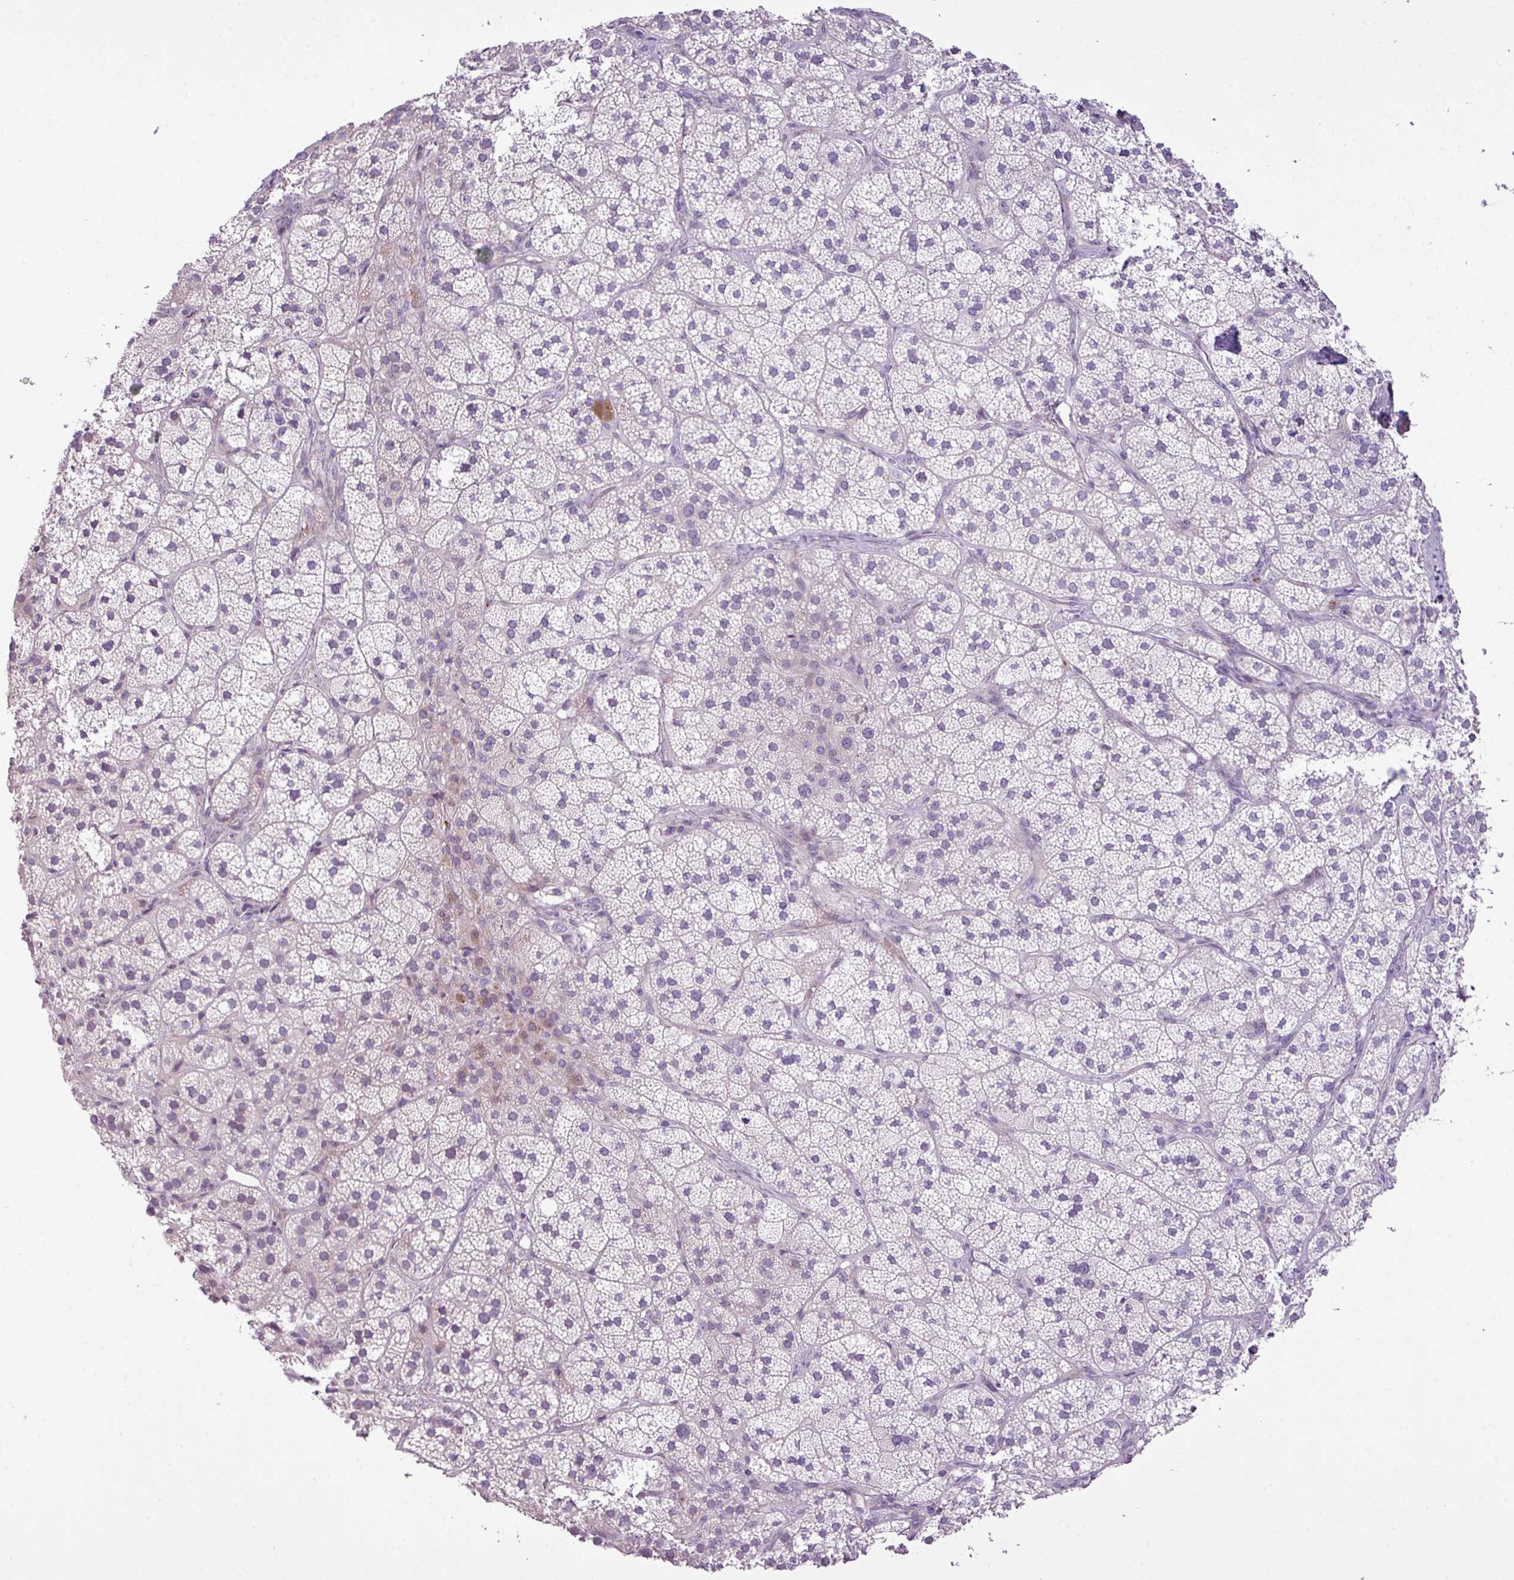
{"staining": {"intensity": "weak", "quantity": "<25%", "location": "cytoplasmic/membranous"}, "tissue": "adrenal gland", "cell_type": "Glandular cells", "image_type": "normal", "snomed": [{"axis": "morphology", "description": "Normal tissue, NOS"}, {"axis": "topography", "description": "Adrenal gland"}], "caption": "Immunohistochemistry (IHC) of normal human adrenal gland demonstrates no expression in glandular cells. (IHC, brightfield microscopy, high magnification).", "gene": "DNAJB13", "patient": {"sex": "female", "age": 58}}